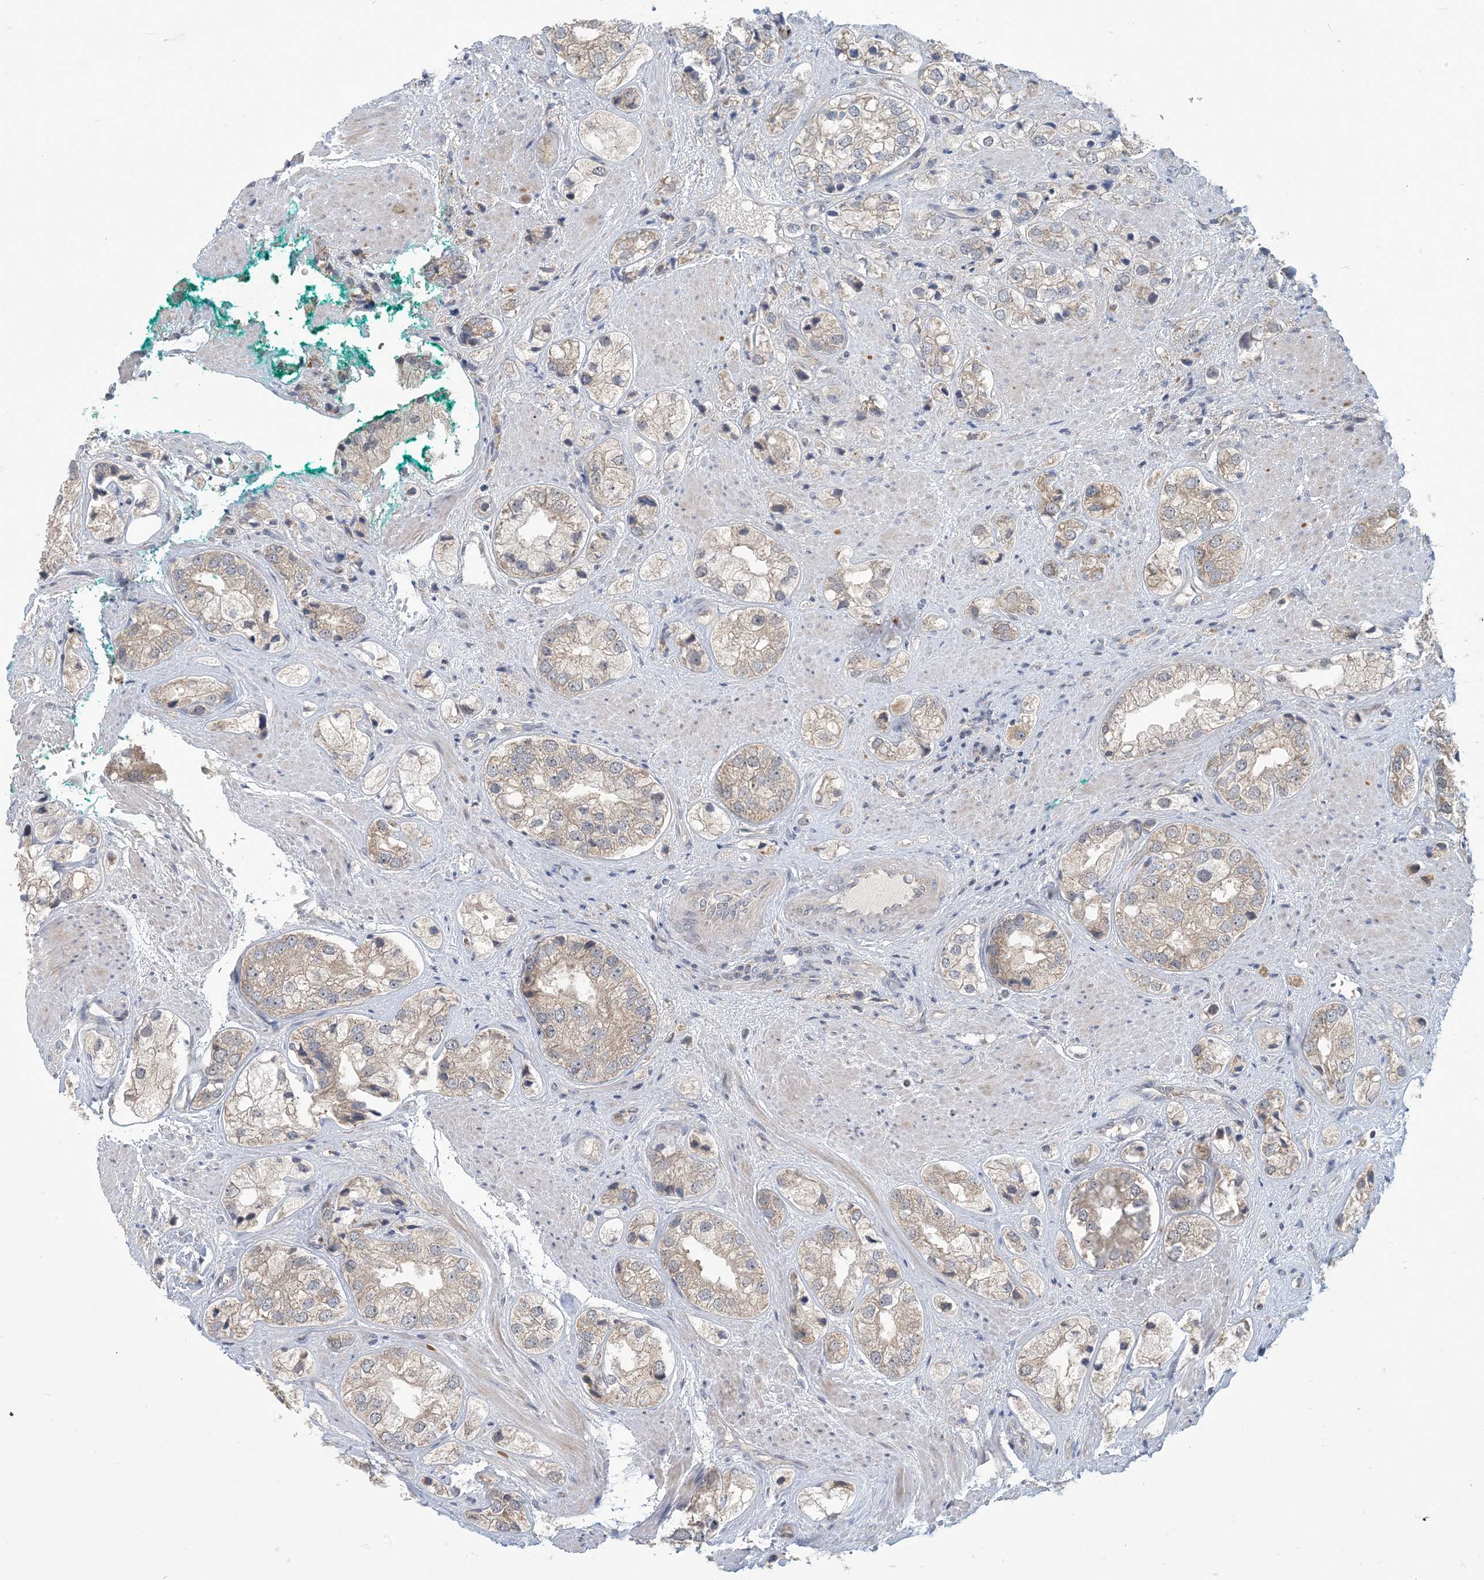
{"staining": {"intensity": "weak", "quantity": "<25%", "location": "cytoplasmic/membranous"}, "tissue": "prostate cancer", "cell_type": "Tumor cells", "image_type": "cancer", "snomed": [{"axis": "morphology", "description": "Adenocarcinoma, High grade"}, {"axis": "topography", "description": "Prostate"}], "caption": "The immunohistochemistry image has no significant staining in tumor cells of adenocarcinoma (high-grade) (prostate) tissue.", "gene": "PUSL1", "patient": {"sex": "male", "age": 50}}